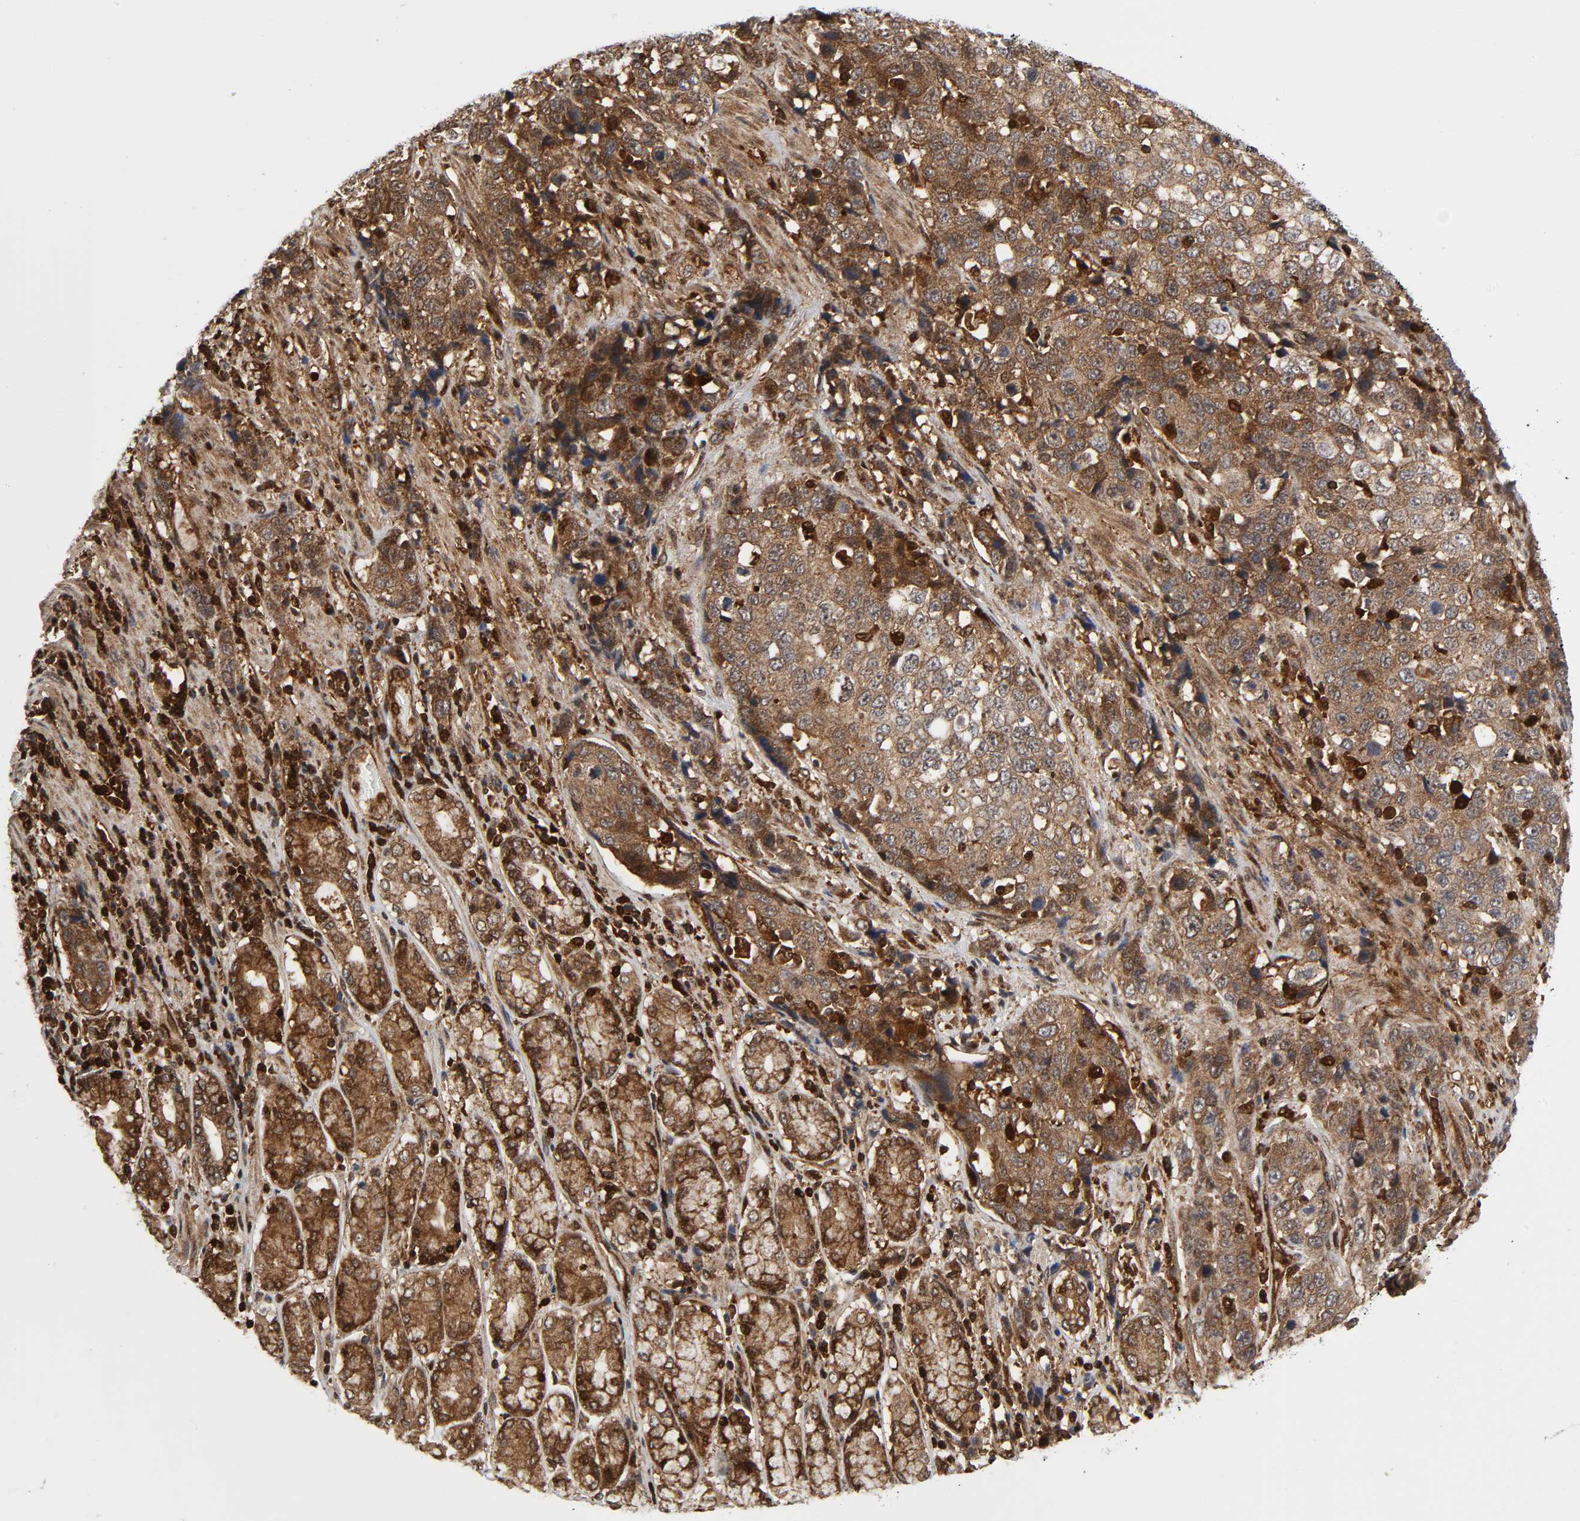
{"staining": {"intensity": "moderate", "quantity": ">75%", "location": "cytoplasmic/membranous"}, "tissue": "stomach cancer", "cell_type": "Tumor cells", "image_type": "cancer", "snomed": [{"axis": "morphology", "description": "Normal tissue, NOS"}, {"axis": "morphology", "description": "Adenocarcinoma, NOS"}, {"axis": "topography", "description": "Stomach"}], "caption": "About >75% of tumor cells in adenocarcinoma (stomach) show moderate cytoplasmic/membranous protein expression as visualized by brown immunohistochemical staining.", "gene": "MAPK1", "patient": {"sex": "male", "age": 48}}